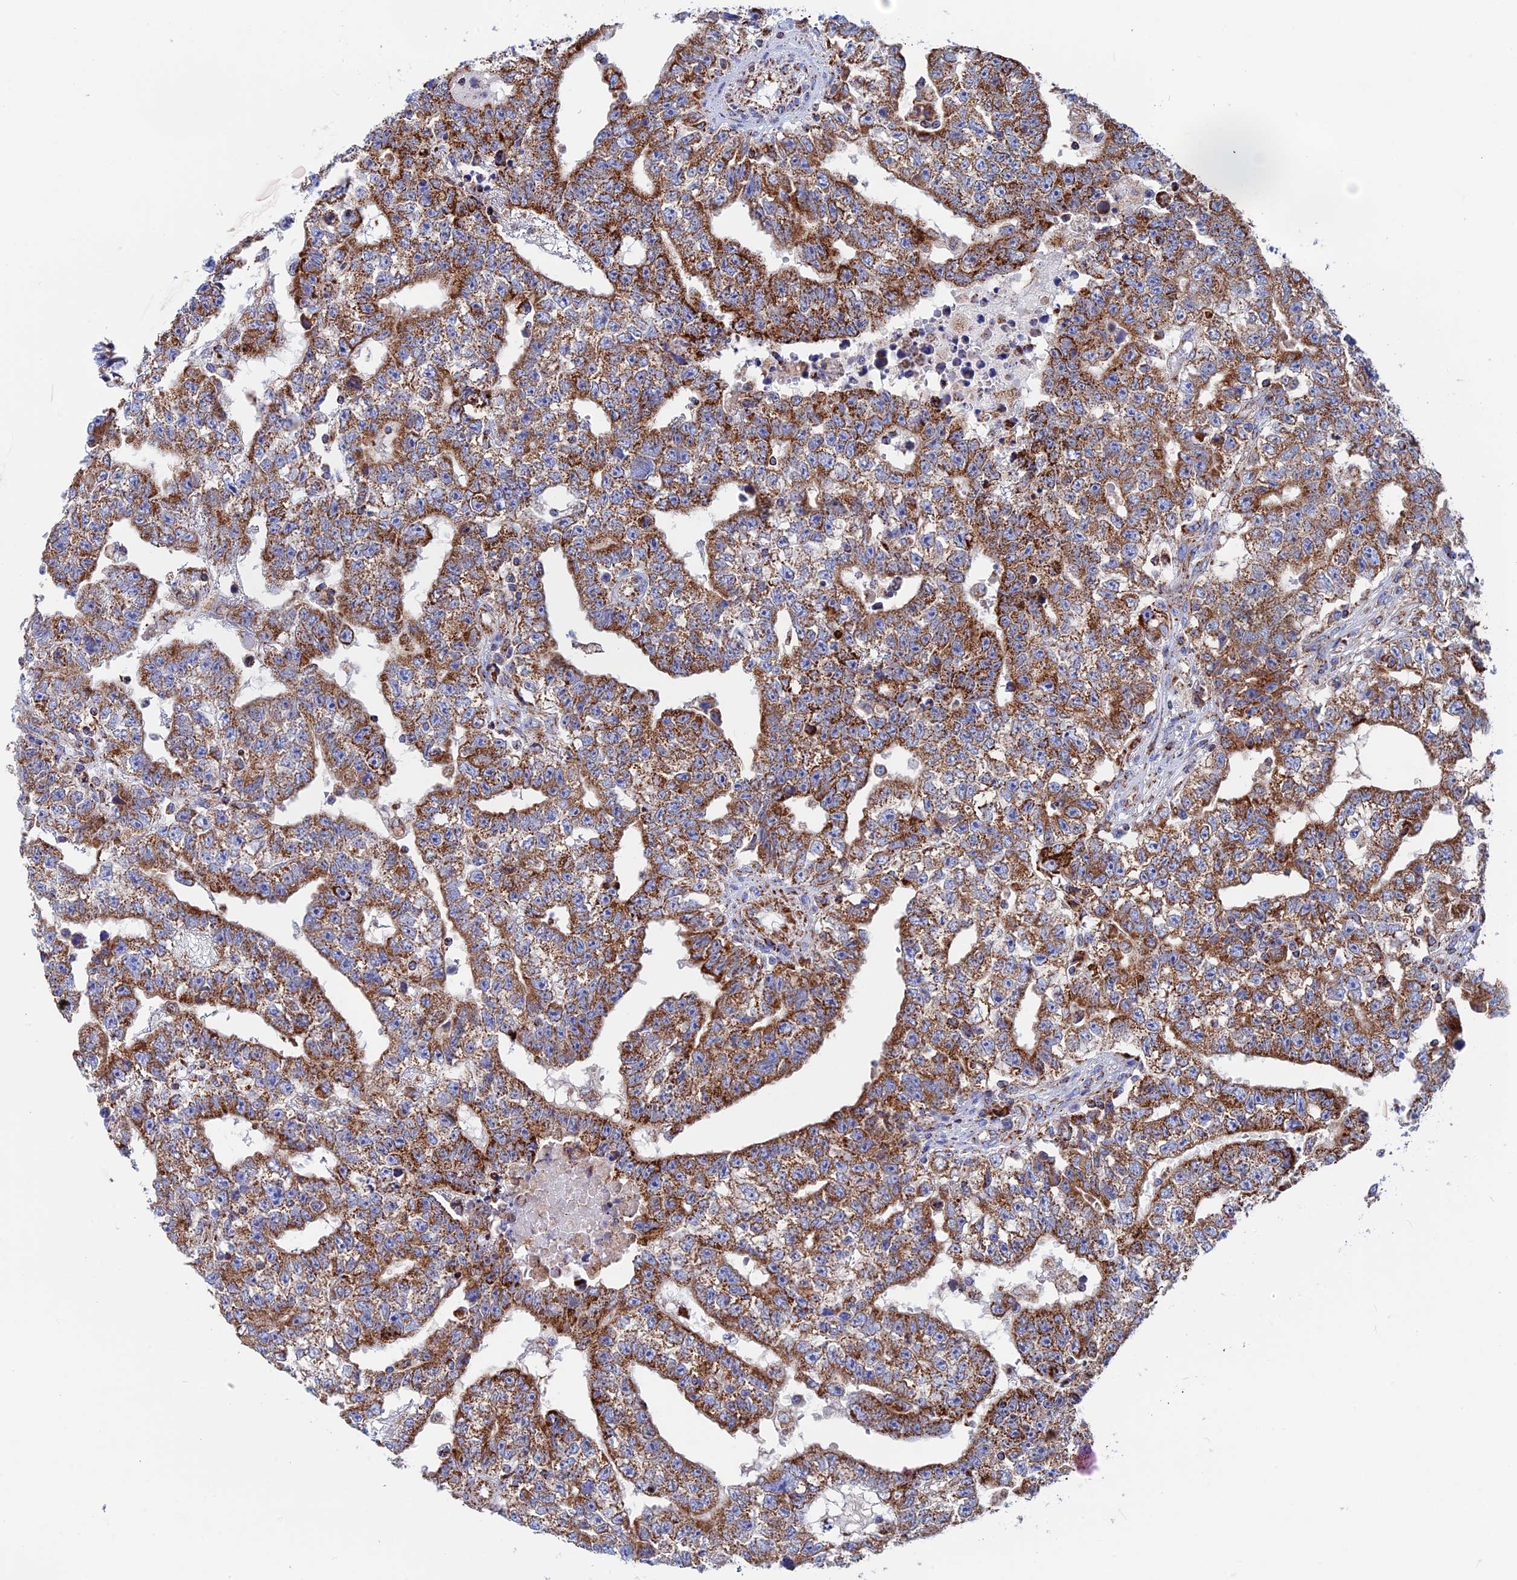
{"staining": {"intensity": "strong", "quantity": ">75%", "location": "cytoplasmic/membranous"}, "tissue": "testis cancer", "cell_type": "Tumor cells", "image_type": "cancer", "snomed": [{"axis": "morphology", "description": "Carcinoma, Embryonal, NOS"}, {"axis": "topography", "description": "Testis"}], "caption": "Strong cytoplasmic/membranous protein expression is present in about >75% of tumor cells in testis cancer.", "gene": "WDR83", "patient": {"sex": "male", "age": 25}}